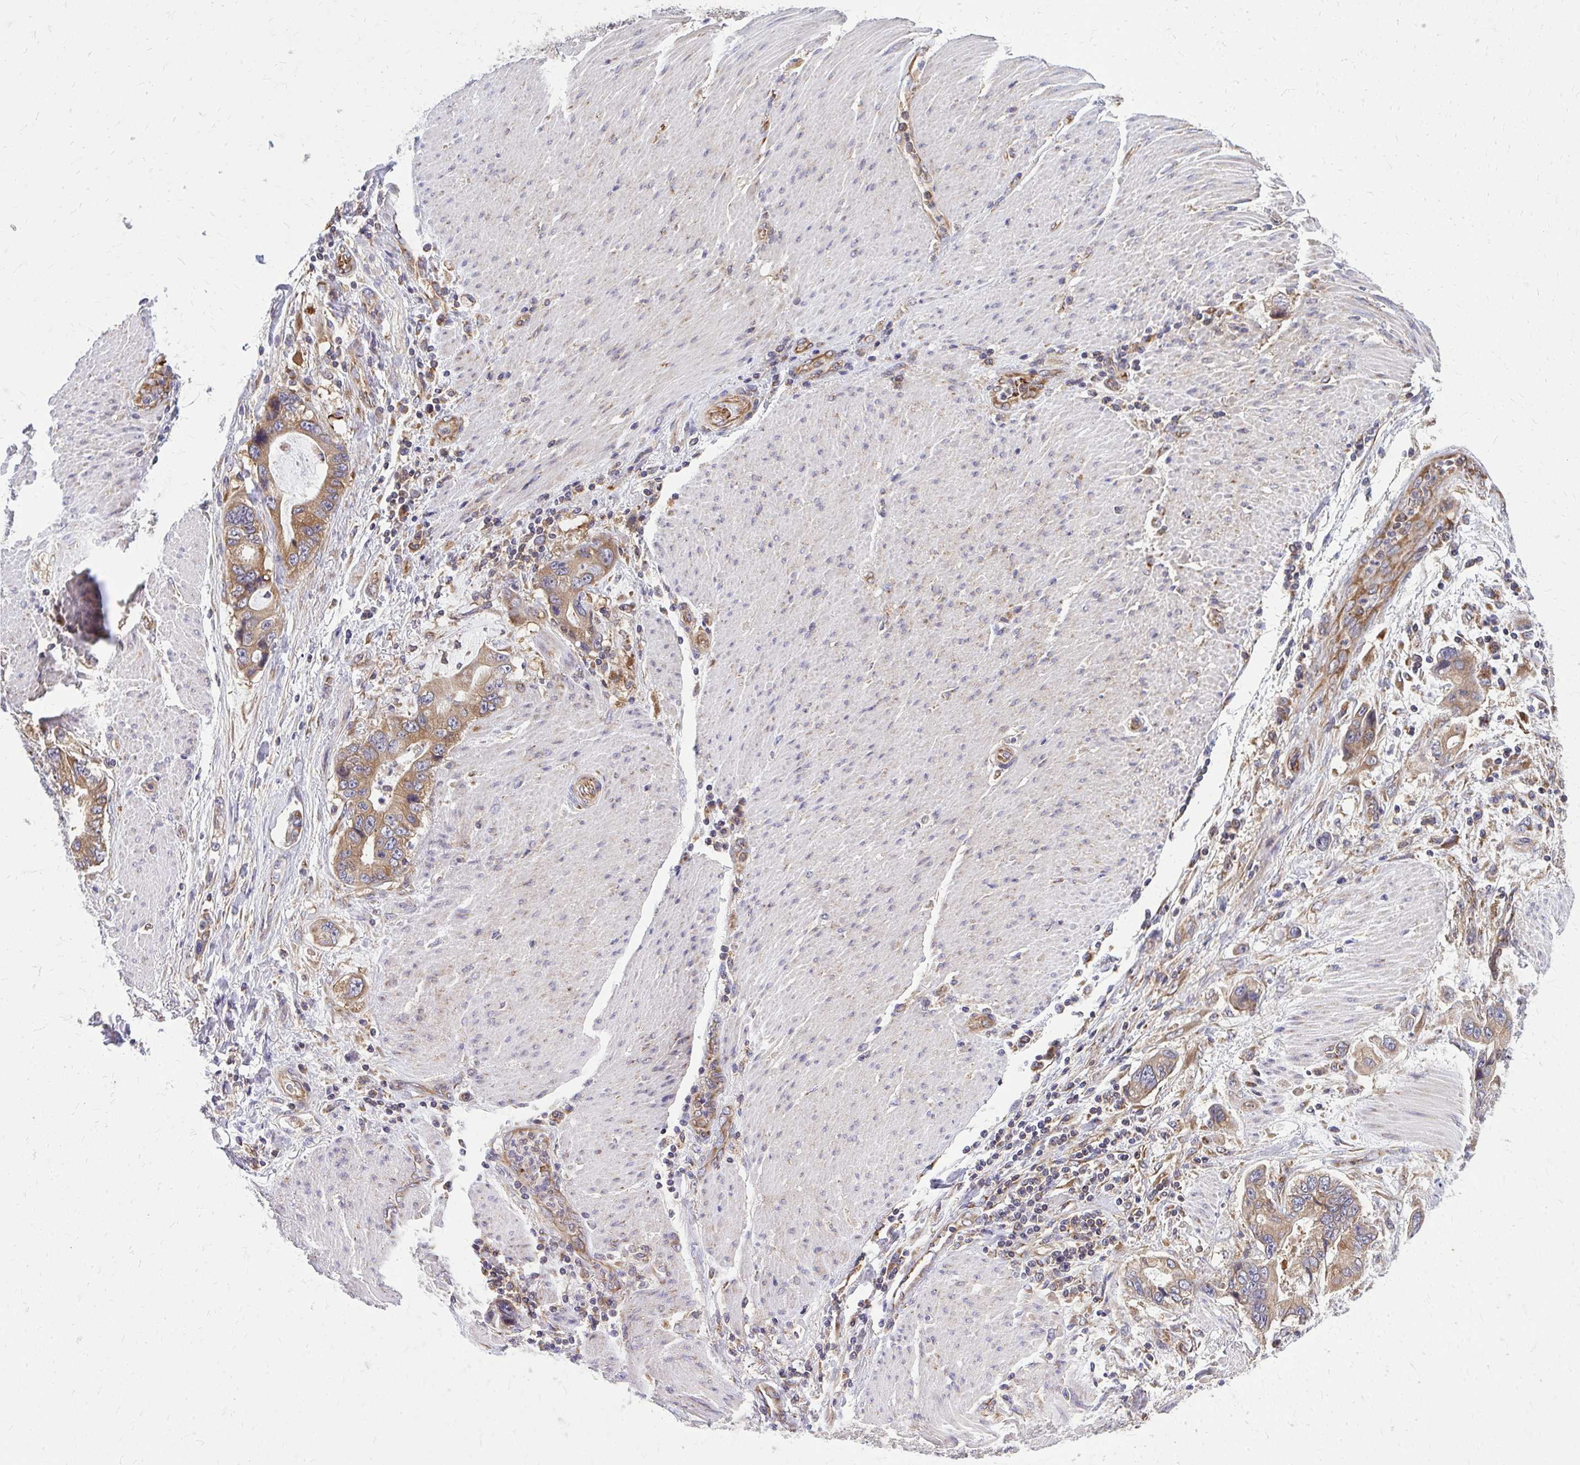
{"staining": {"intensity": "moderate", "quantity": ">75%", "location": "cytoplasmic/membranous"}, "tissue": "stomach cancer", "cell_type": "Tumor cells", "image_type": "cancer", "snomed": [{"axis": "morphology", "description": "Adenocarcinoma, NOS"}, {"axis": "topography", "description": "Pancreas"}, {"axis": "topography", "description": "Stomach, upper"}], "caption": "Immunohistochemistry (IHC) photomicrograph of human adenocarcinoma (stomach) stained for a protein (brown), which reveals medium levels of moderate cytoplasmic/membranous staining in about >75% of tumor cells.", "gene": "PDK4", "patient": {"sex": "male", "age": 77}}